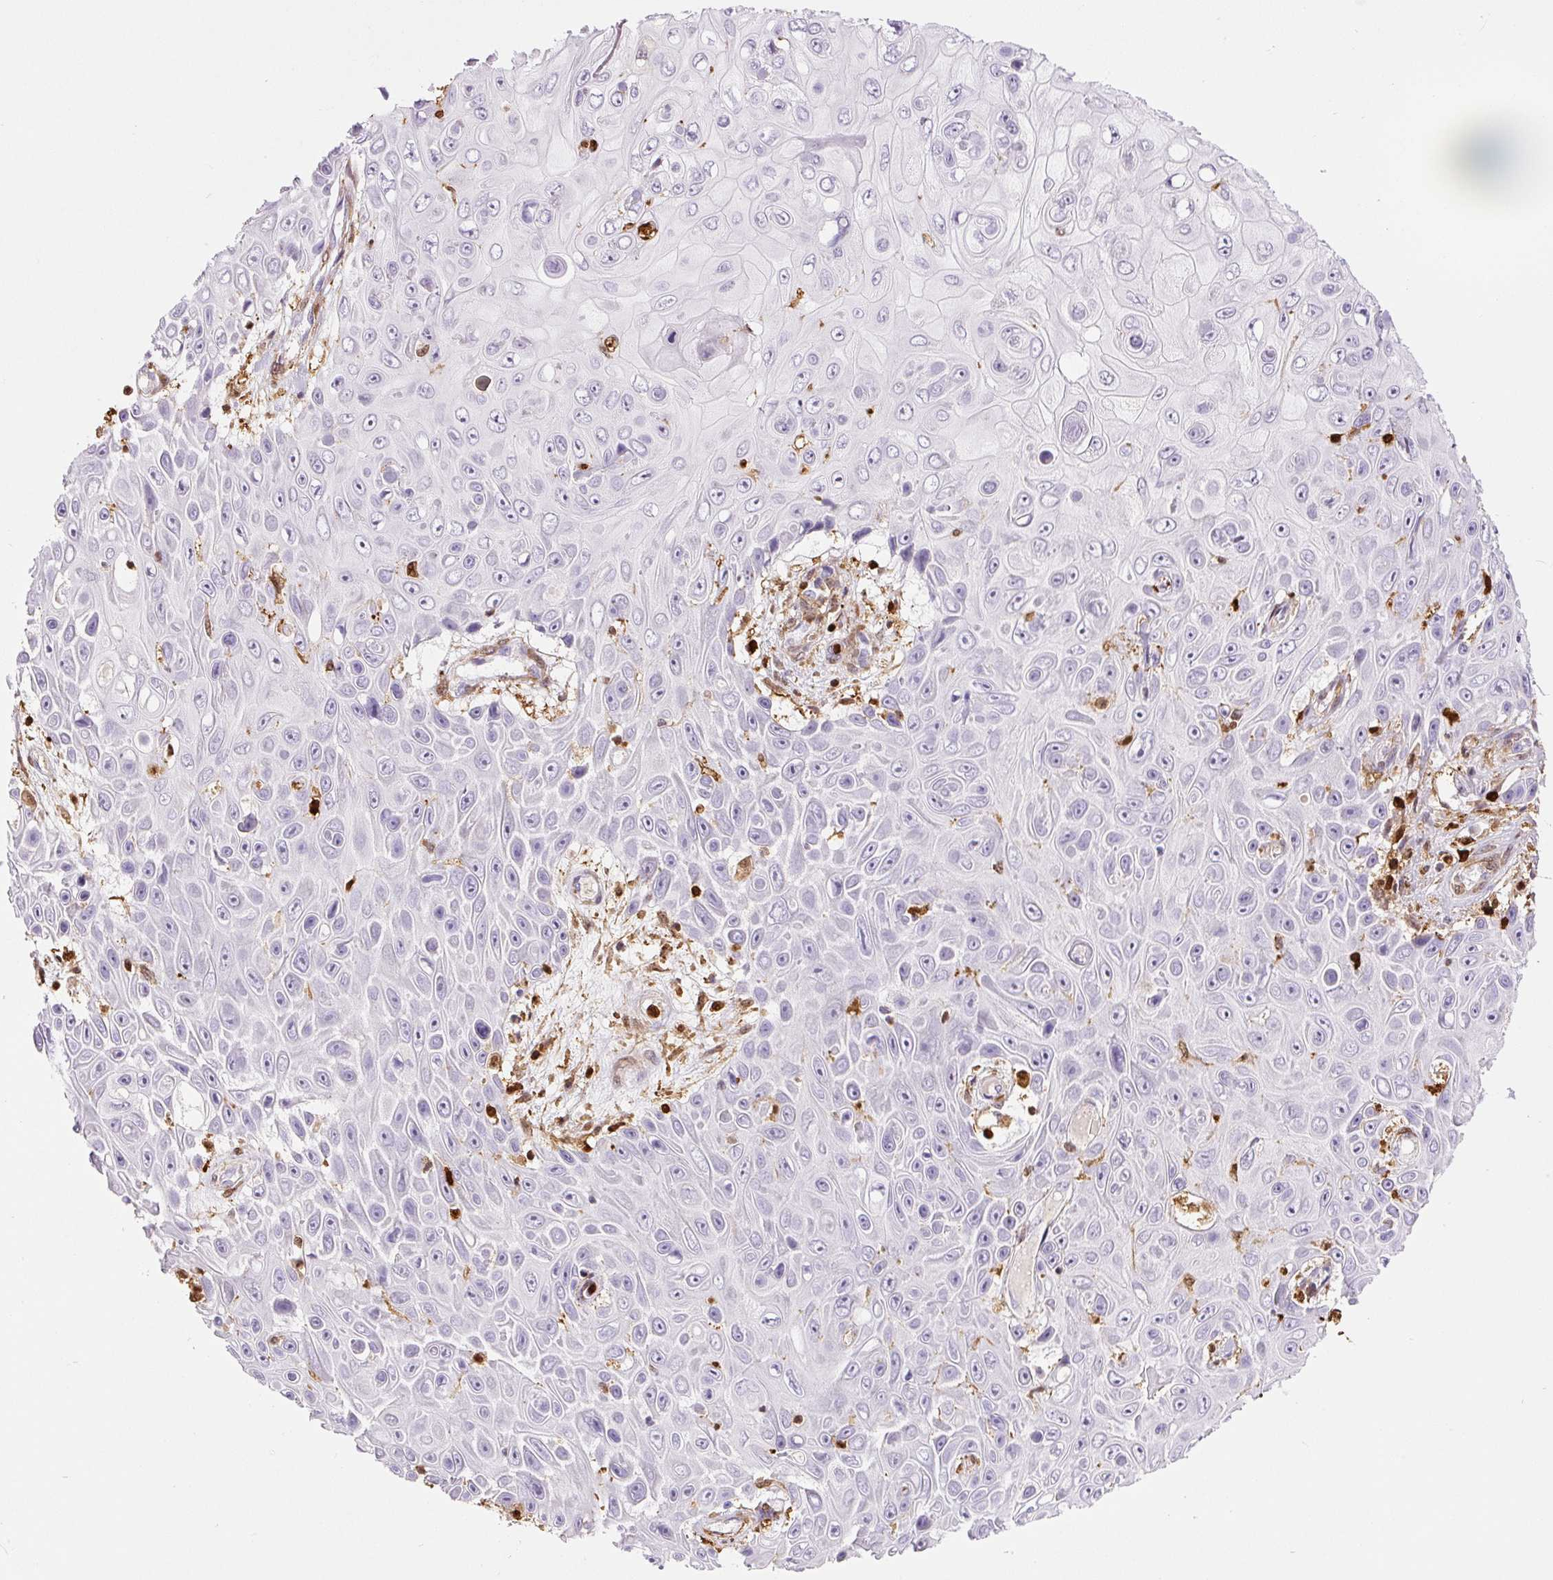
{"staining": {"intensity": "negative", "quantity": "none", "location": "none"}, "tissue": "skin cancer", "cell_type": "Tumor cells", "image_type": "cancer", "snomed": [{"axis": "morphology", "description": "Squamous cell carcinoma, NOS"}, {"axis": "topography", "description": "Skin"}], "caption": "The photomicrograph reveals no significant expression in tumor cells of skin cancer.", "gene": "S100A4", "patient": {"sex": "male", "age": 82}}